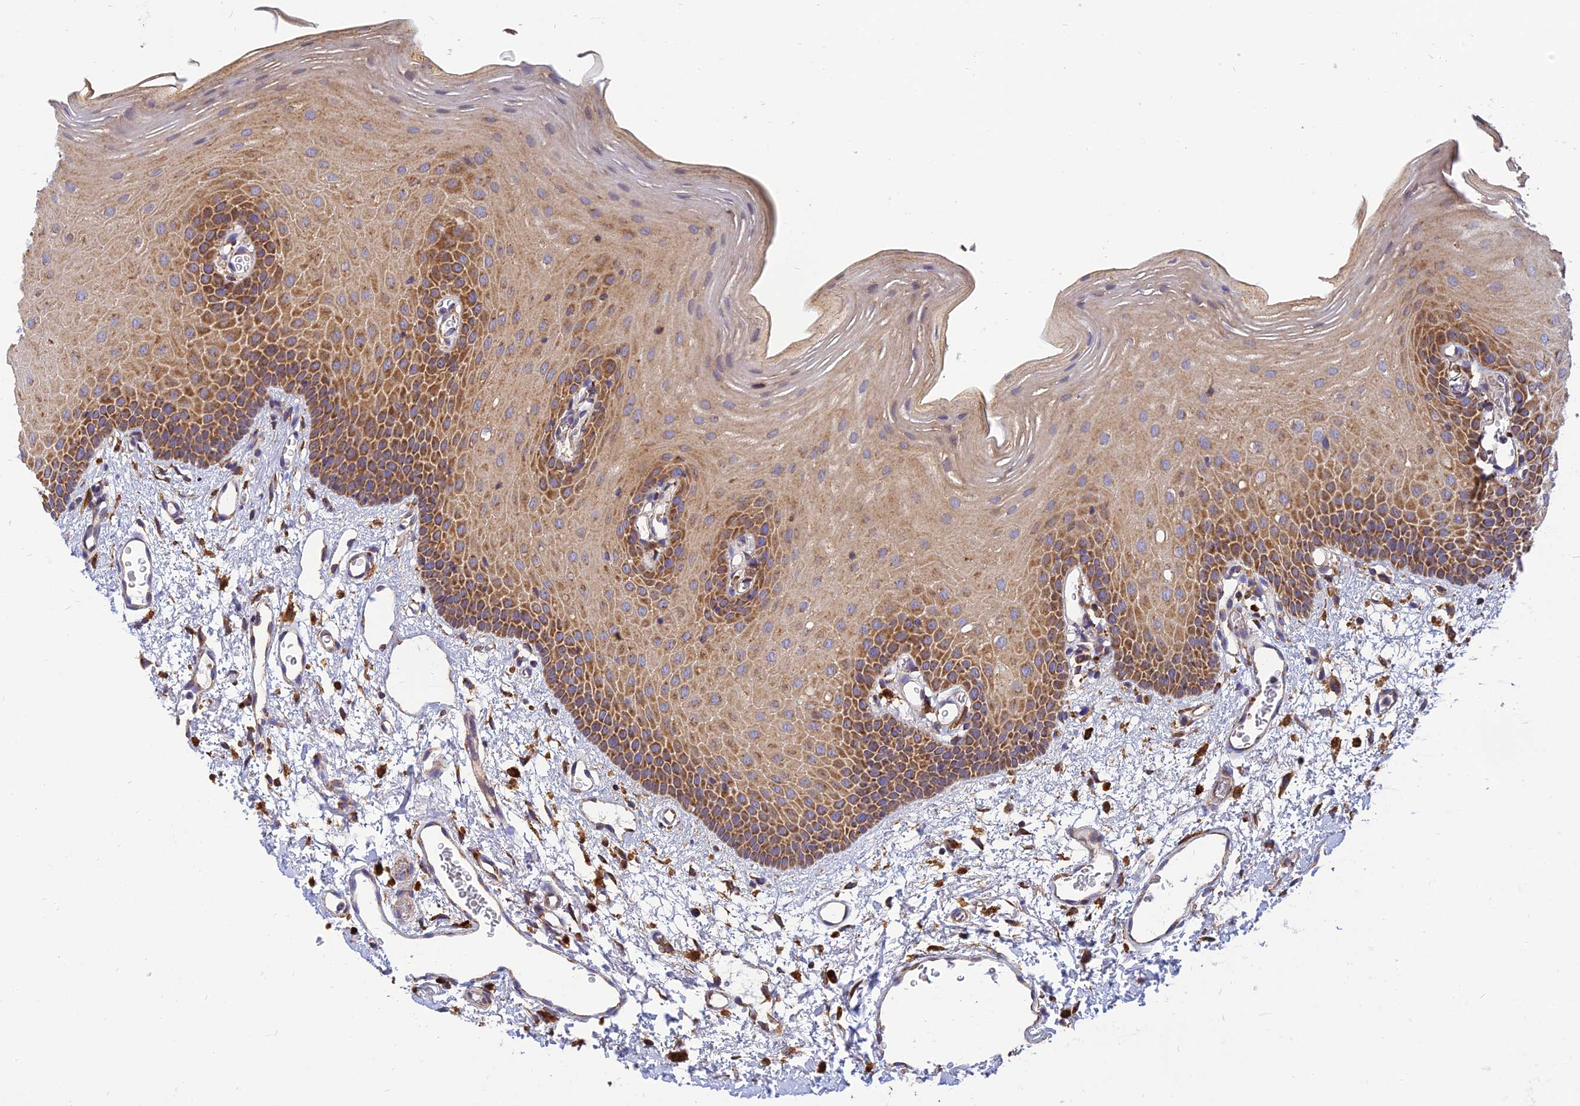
{"staining": {"intensity": "moderate", "quantity": ">75%", "location": "cytoplasmic/membranous"}, "tissue": "oral mucosa", "cell_type": "Squamous epithelial cells", "image_type": "normal", "snomed": [{"axis": "morphology", "description": "Normal tissue, NOS"}, {"axis": "topography", "description": "Oral tissue"}], "caption": "This is an image of IHC staining of normal oral mucosa, which shows moderate staining in the cytoplasmic/membranous of squamous epithelial cells.", "gene": "THUMPD2", "patient": {"sex": "female", "age": 70}}